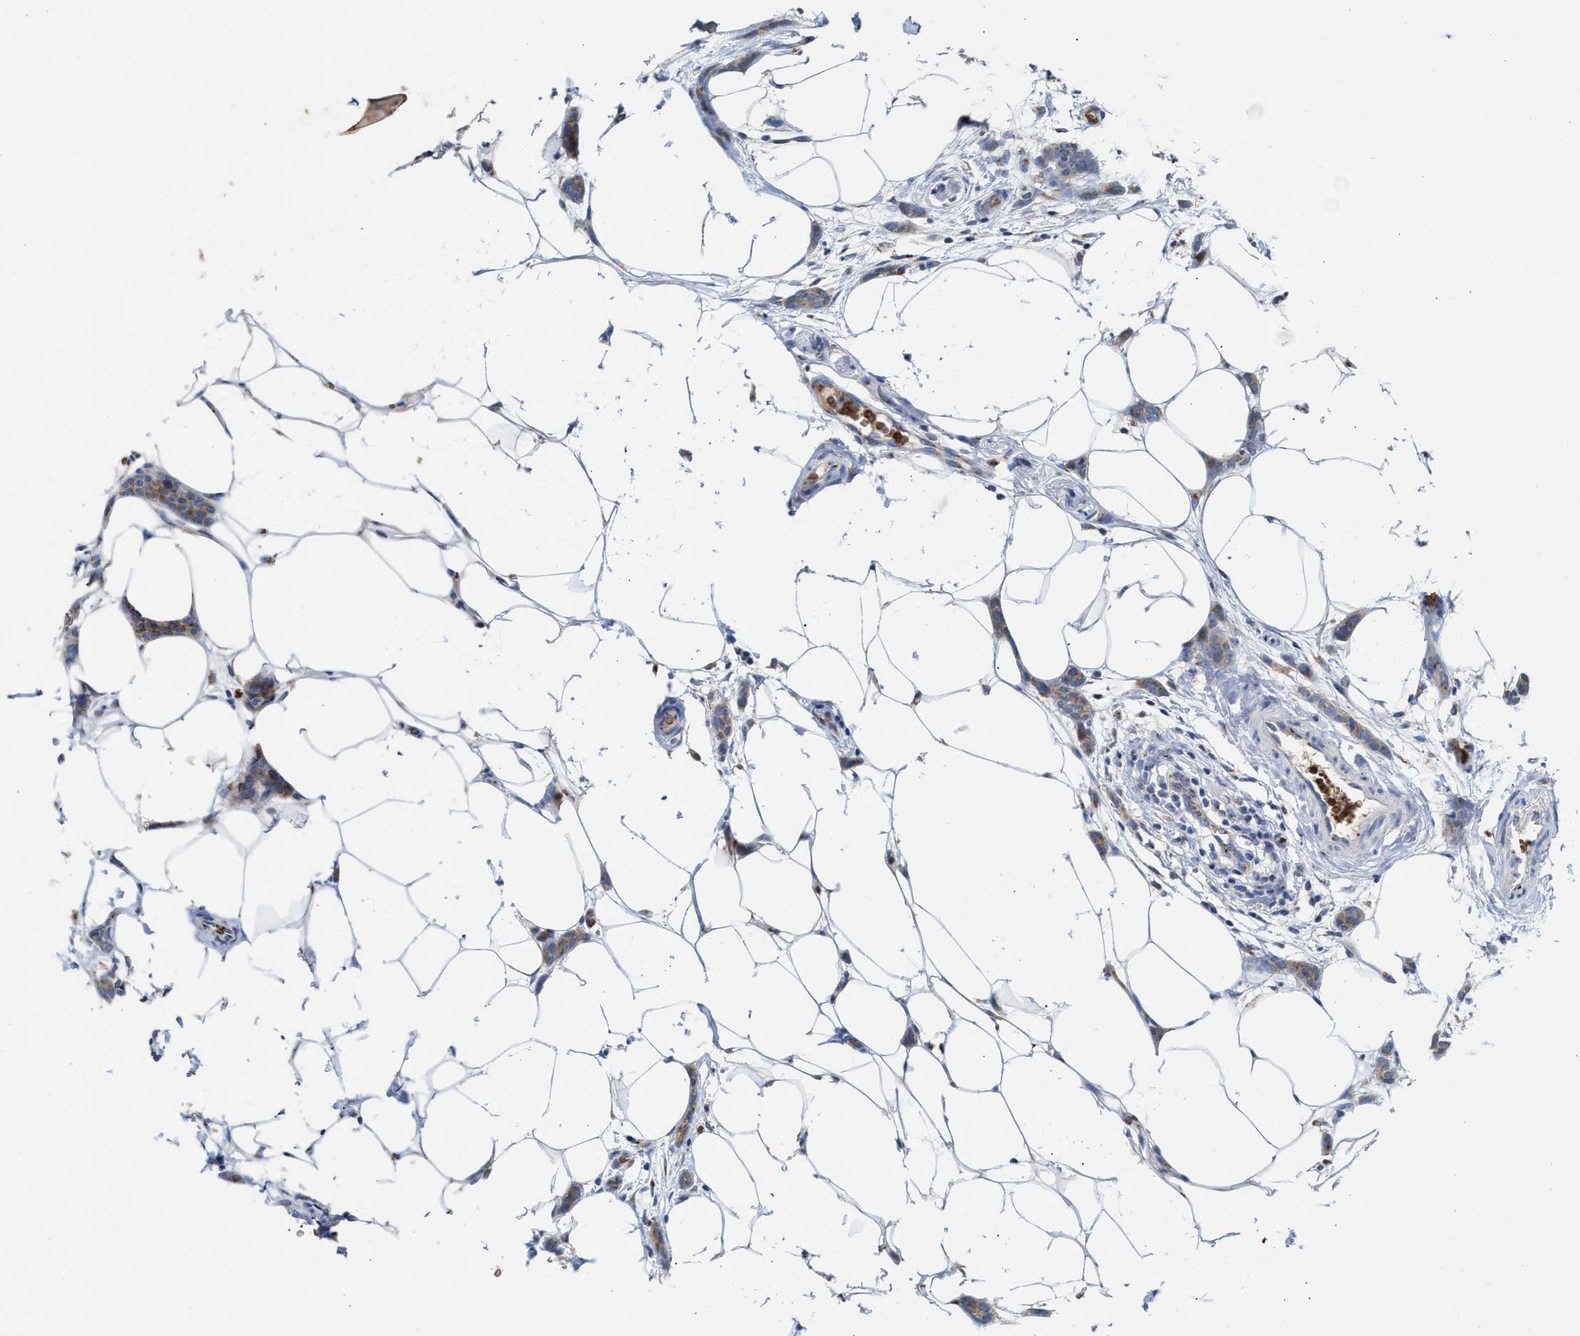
{"staining": {"intensity": "weak", "quantity": ">75%", "location": "cytoplasmic/membranous"}, "tissue": "breast cancer", "cell_type": "Tumor cells", "image_type": "cancer", "snomed": [{"axis": "morphology", "description": "Lobular carcinoma"}, {"axis": "topography", "description": "Skin"}, {"axis": "topography", "description": "Breast"}], "caption": "Brown immunohistochemical staining in human breast cancer exhibits weak cytoplasmic/membranous staining in about >75% of tumor cells.", "gene": "CCL2", "patient": {"sex": "female", "age": 46}}